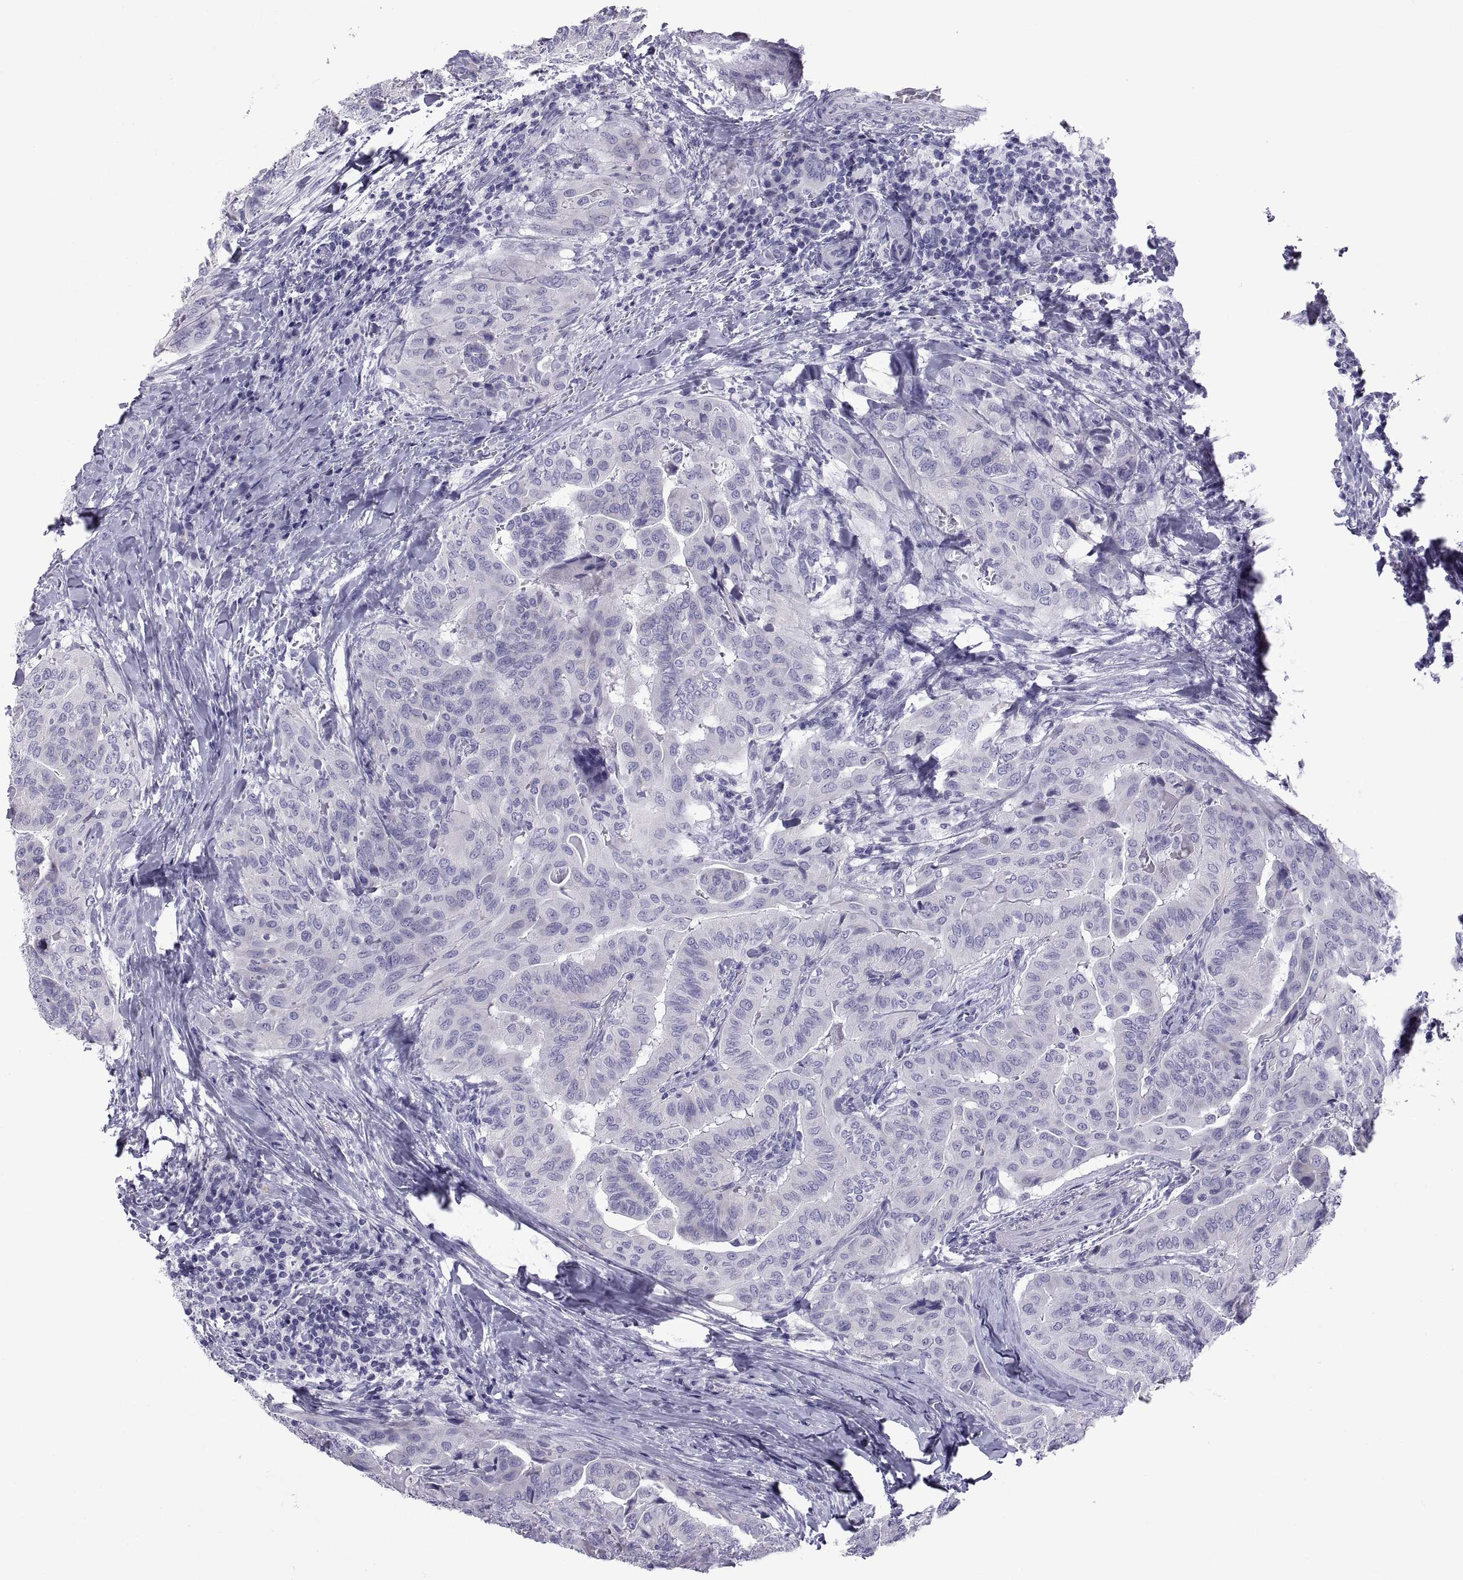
{"staining": {"intensity": "negative", "quantity": "none", "location": "none"}, "tissue": "thyroid cancer", "cell_type": "Tumor cells", "image_type": "cancer", "snomed": [{"axis": "morphology", "description": "Papillary adenocarcinoma, NOS"}, {"axis": "topography", "description": "Thyroid gland"}], "caption": "There is no significant staining in tumor cells of papillary adenocarcinoma (thyroid).", "gene": "NPTX2", "patient": {"sex": "female", "age": 68}}